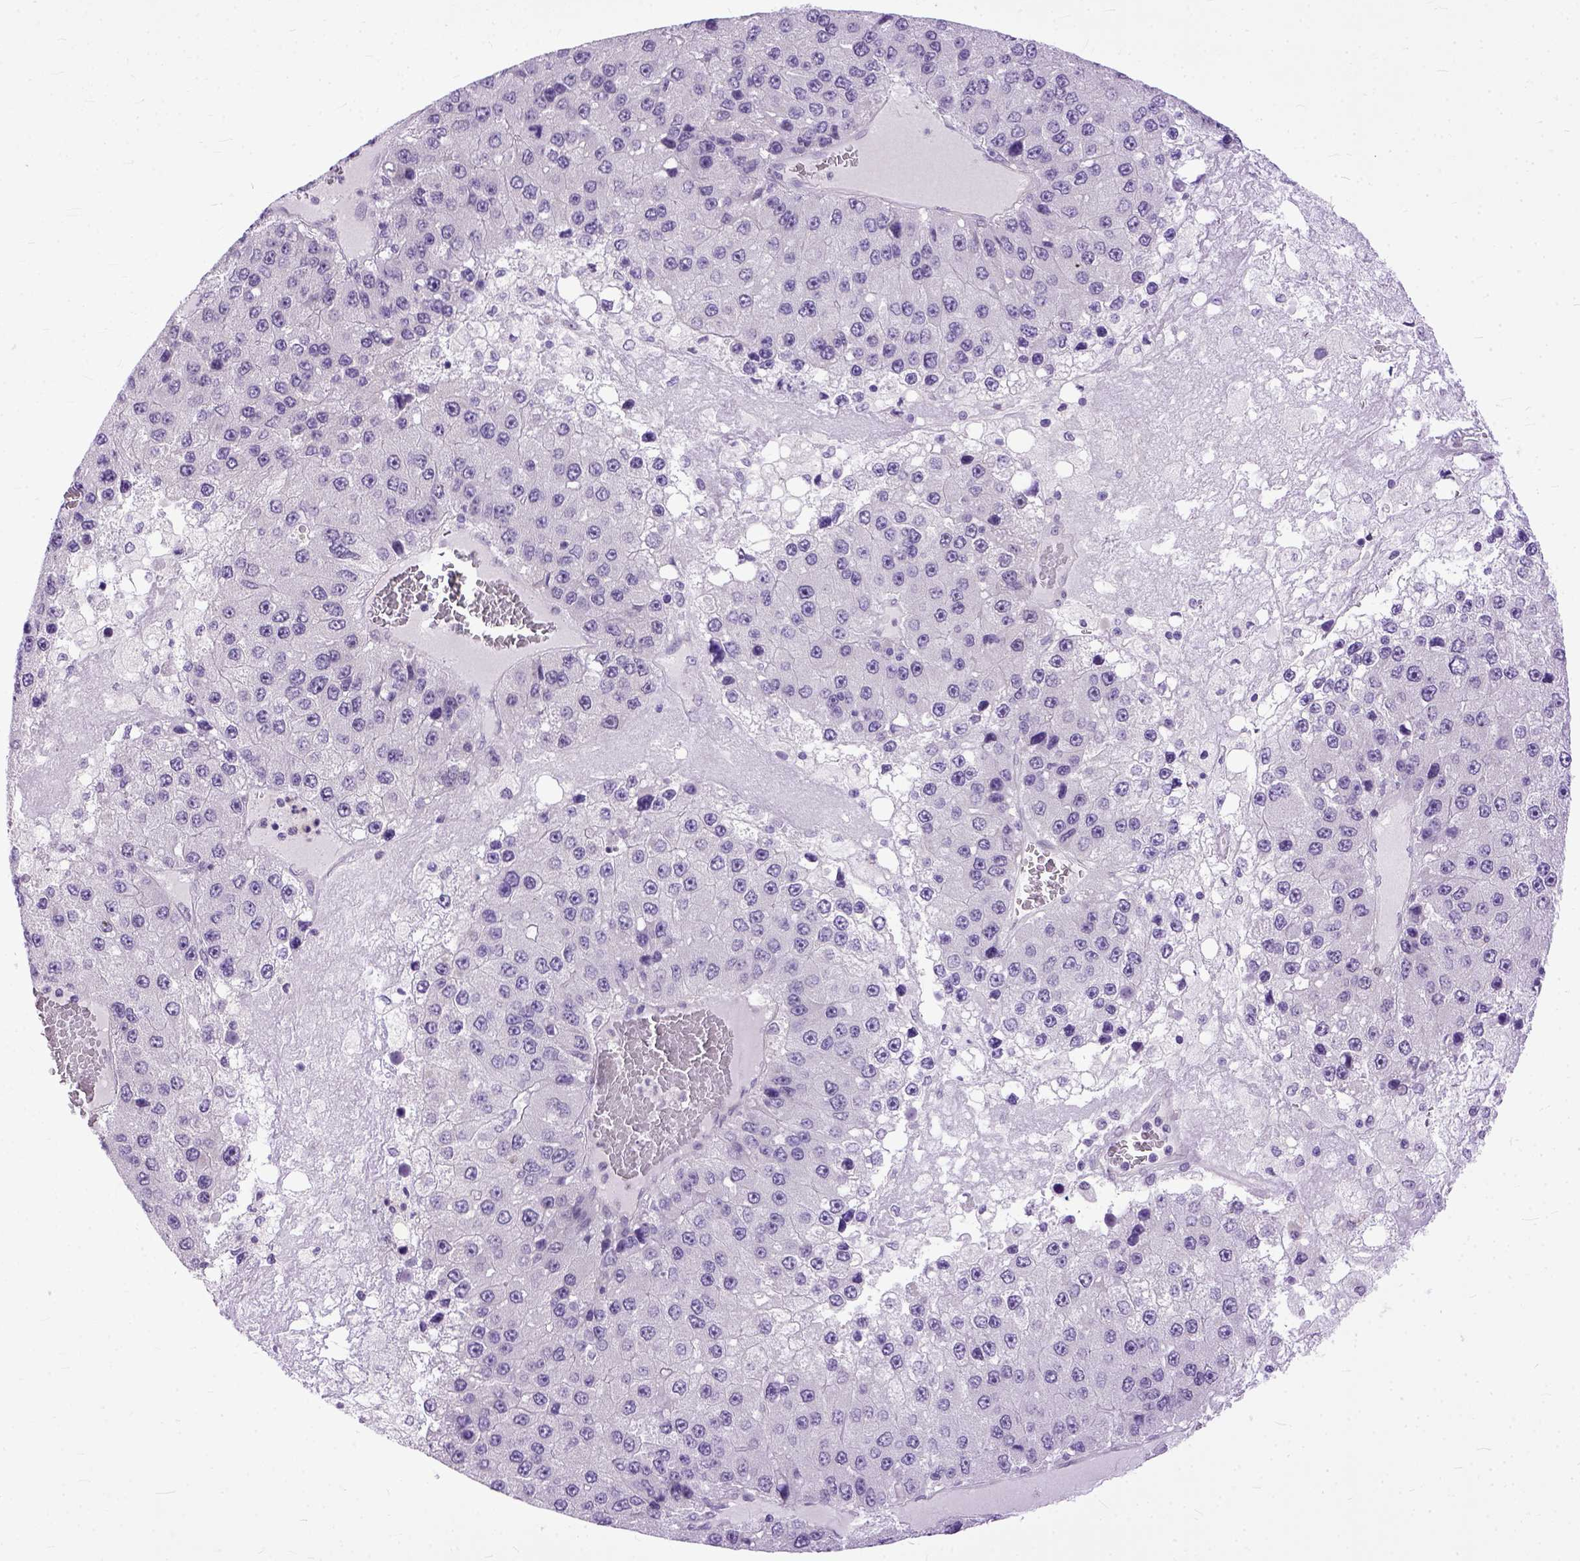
{"staining": {"intensity": "negative", "quantity": "none", "location": "none"}, "tissue": "liver cancer", "cell_type": "Tumor cells", "image_type": "cancer", "snomed": [{"axis": "morphology", "description": "Carcinoma, Hepatocellular, NOS"}, {"axis": "topography", "description": "Liver"}], "caption": "High magnification brightfield microscopy of liver hepatocellular carcinoma stained with DAB (3,3'-diaminobenzidine) (brown) and counterstained with hematoxylin (blue): tumor cells show no significant staining. Brightfield microscopy of IHC stained with DAB (brown) and hematoxylin (blue), captured at high magnification.", "gene": "TCEAL7", "patient": {"sex": "female", "age": 73}}